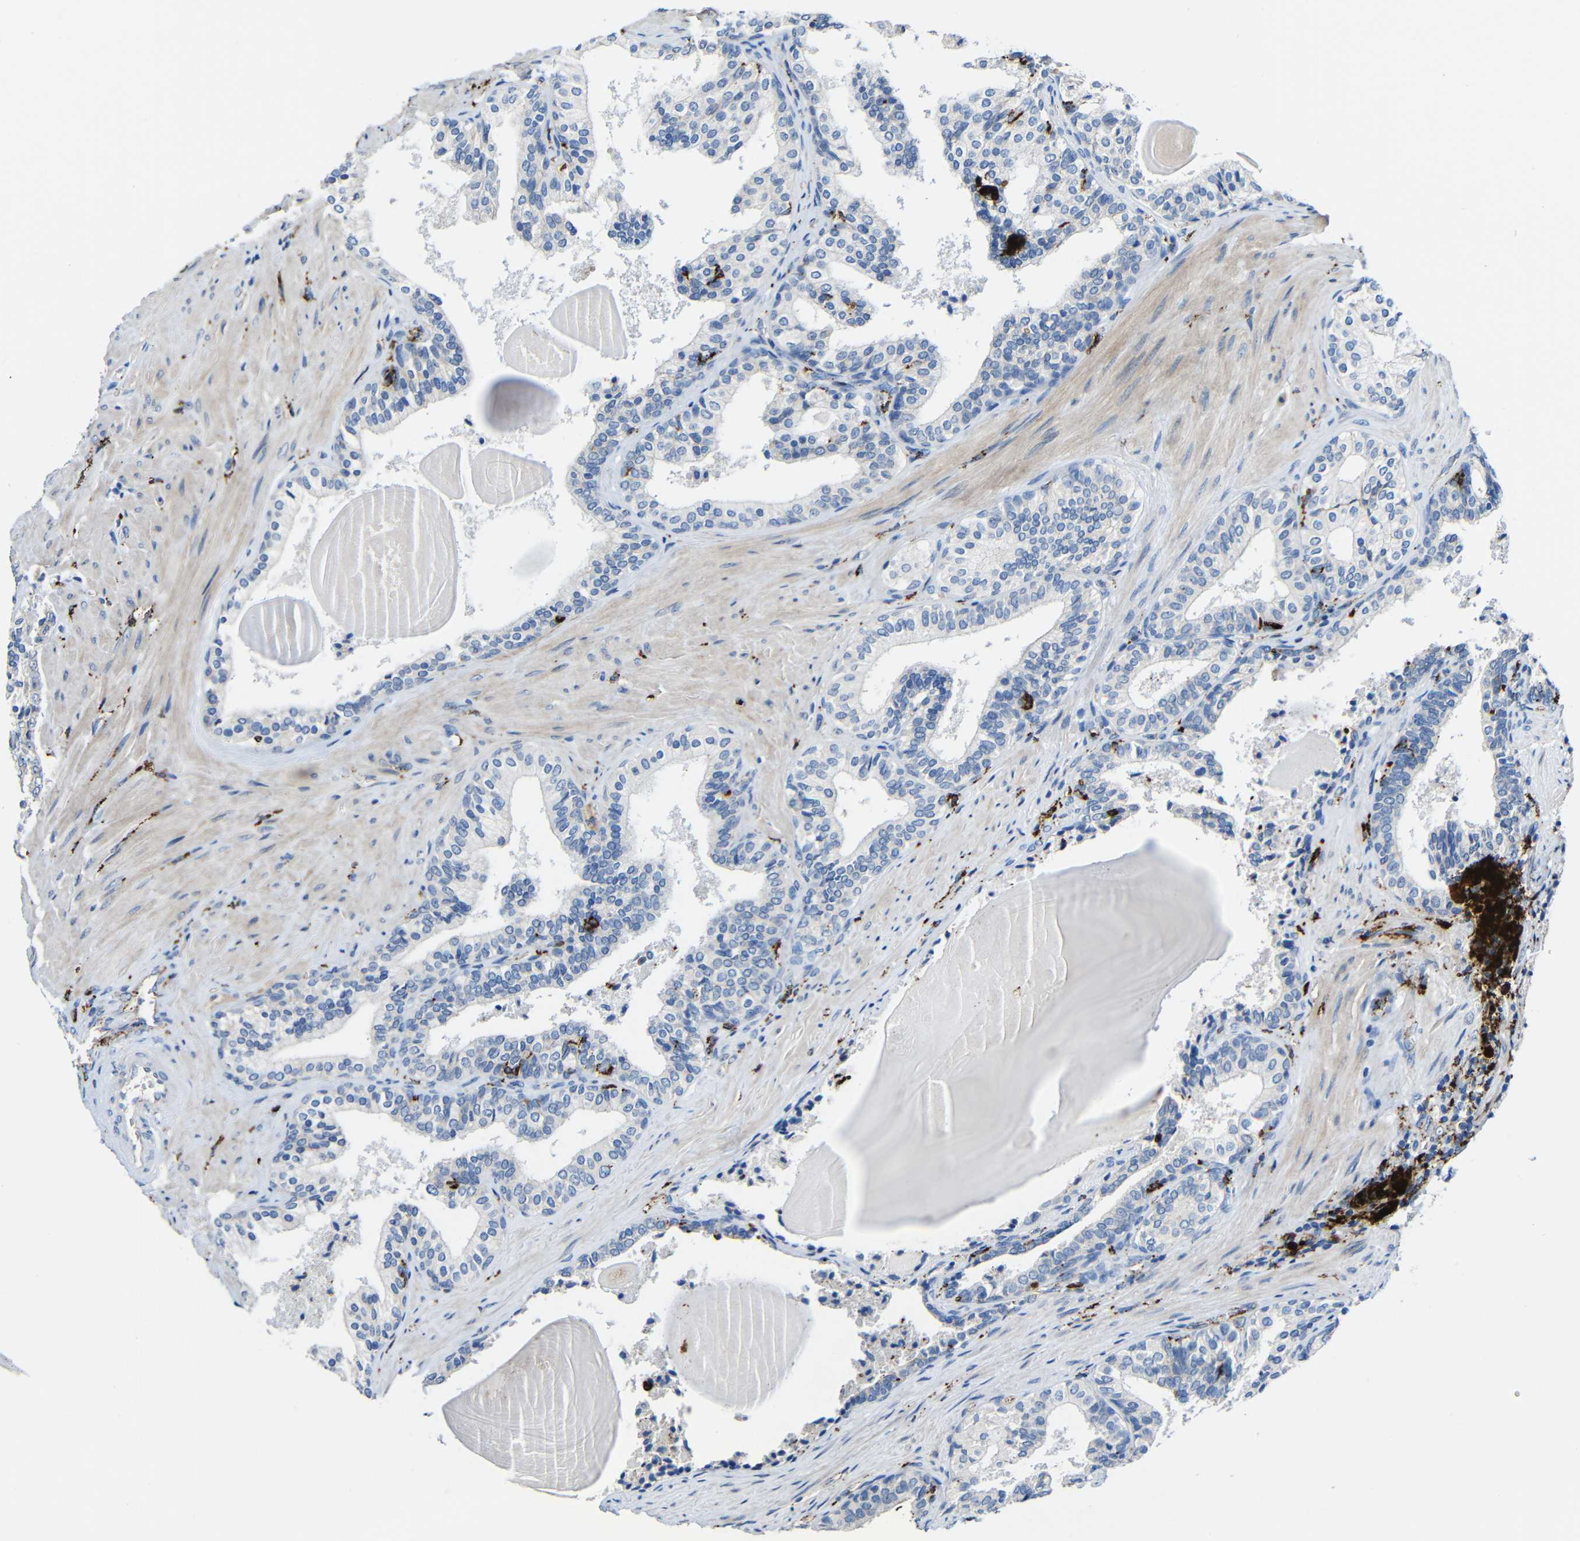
{"staining": {"intensity": "negative", "quantity": "none", "location": "none"}, "tissue": "prostate cancer", "cell_type": "Tumor cells", "image_type": "cancer", "snomed": [{"axis": "morphology", "description": "Adenocarcinoma, Low grade"}, {"axis": "topography", "description": "Prostate"}], "caption": "High magnification brightfield microscopy of prostate low-grade adenocarcinoma stained with DAB (3,3'-diaminobenzidine) (brown) and counterstained with hematoxylin (blue): tumor cells show no significant positivity.", "gene": "HLA-DMA", "patient": {"sex": "male", "age": 60}}